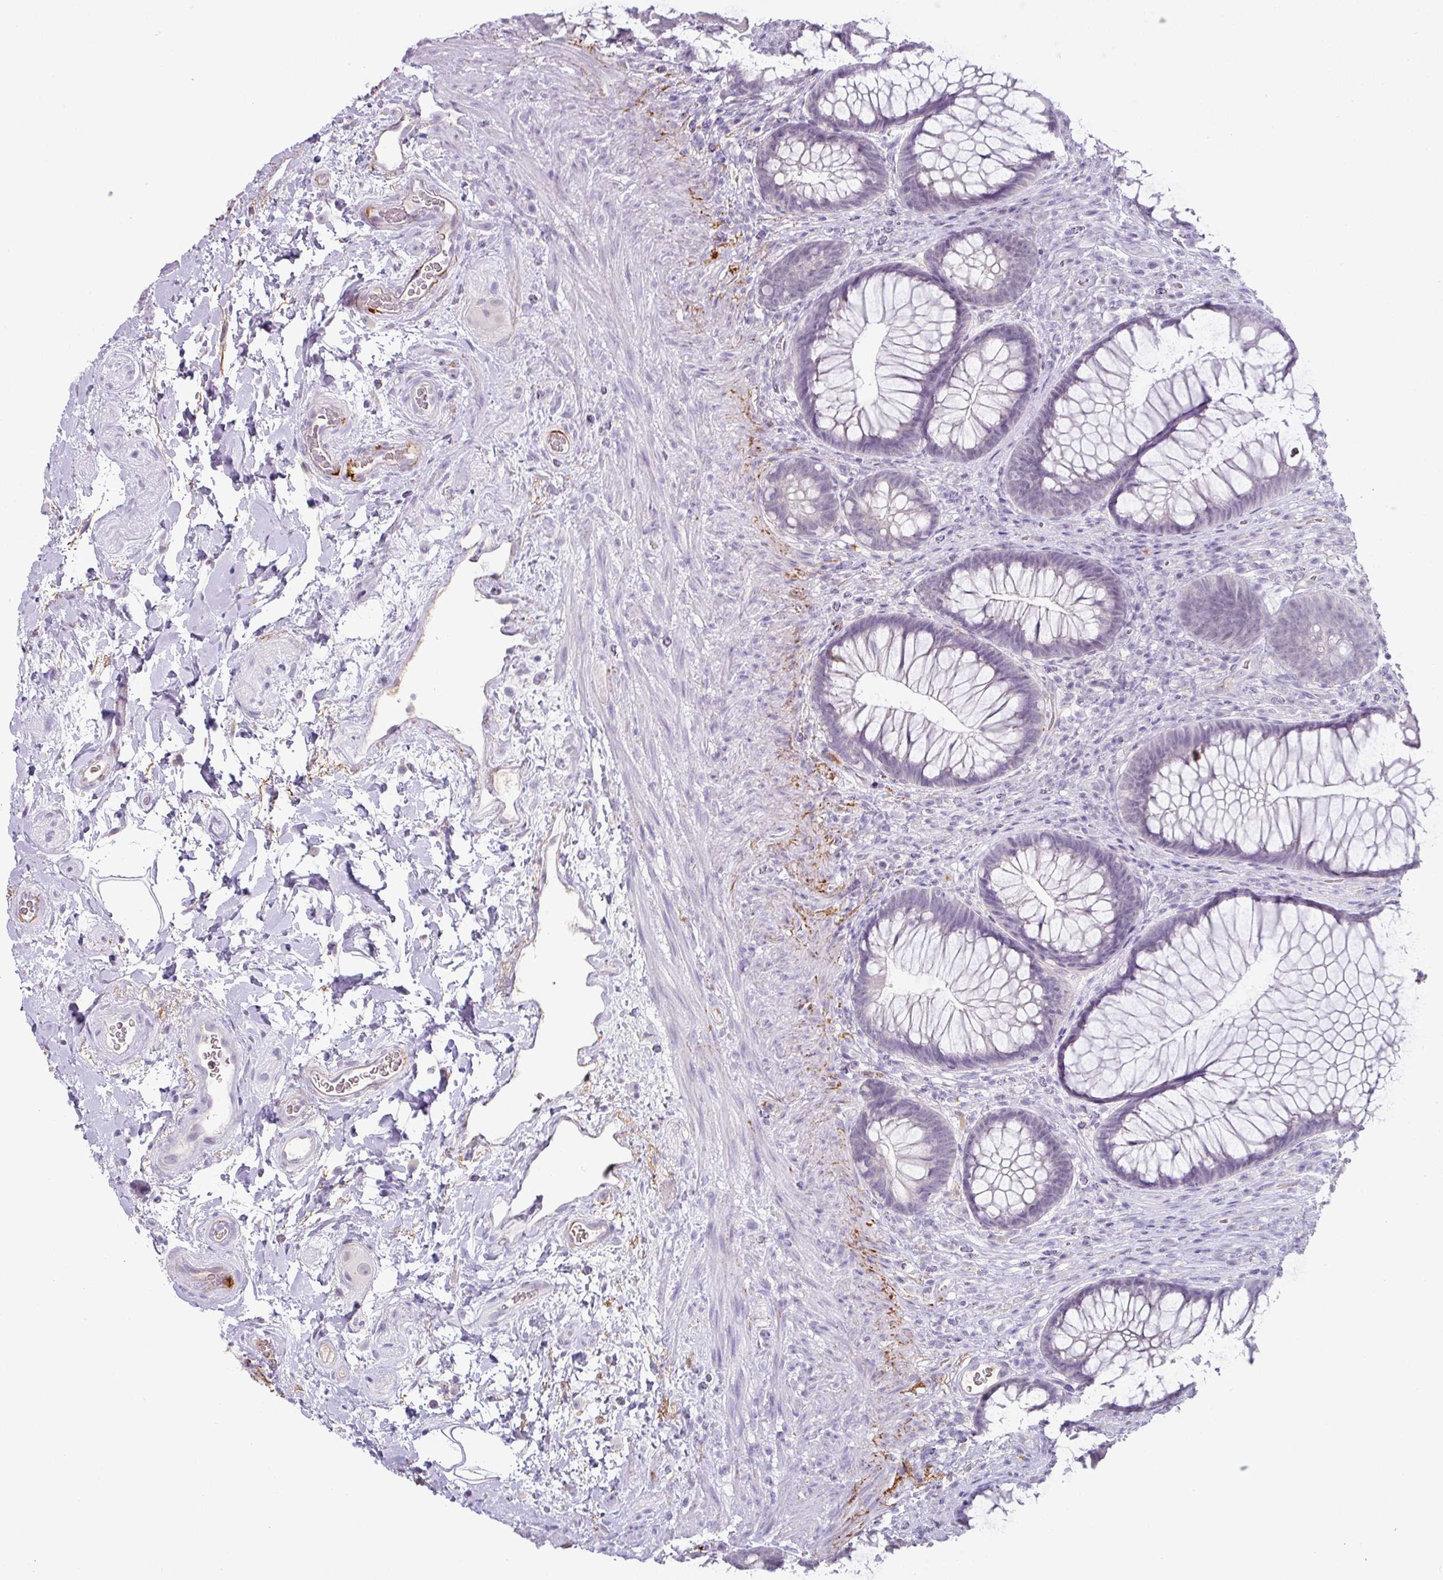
{"staining": {"intensity": "negative", "quantity": "none", "location": "none"}, "tissue": "rectum", "cell_type": "Glandular cells", "image_type": "normal", "snomed": [{"axis": "morphology", "description": "Normal tissue, NOS"}, {"axis": "topography", "description": "Rectum"}], "caption": "This histopathology image is of benign rectum stained with IHC to label a protein in brown with the nuclei are counter-stained blue. There is no positivity in glandular cells.", "gene": "FGF17", "patient": {"sex": "male", "age": 53}}